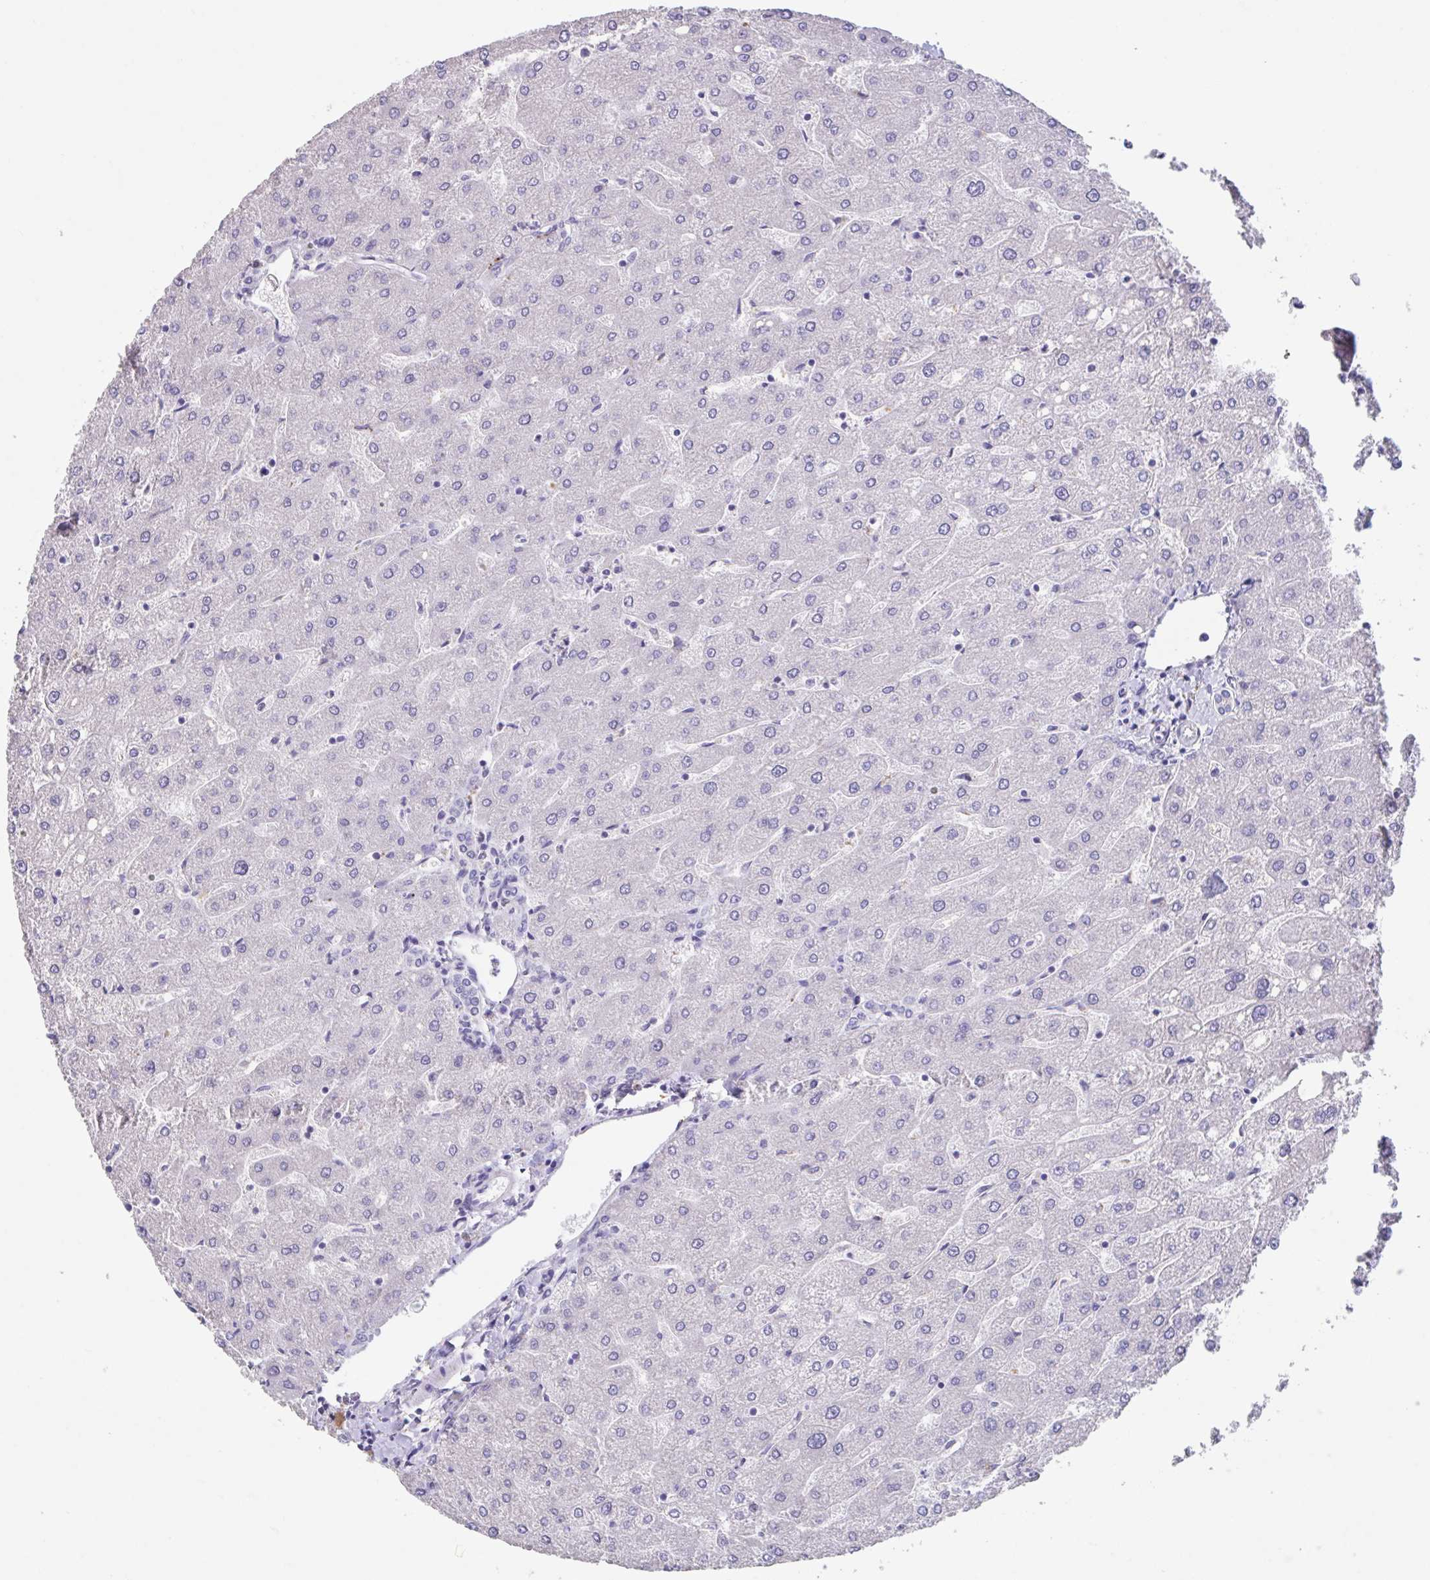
{"staining": {"intensity": "negative", "quantity": "none", "location": "none"}, "tissue": "liver", "cell_type": "Cholangiocytes", "image_type": "normal", "snomed": [{"axis": "morphology", "description": "Normal tissue, NOS"}, {"axis": "topography", "description": "Liver"}], "caption": "Cholangiocytes show no significant staining in benign liver. (Brightfield microscopy of DAB (3,3'-diaminobenzidine) immunohistochemistry at high magnification).", "gene": "GPR162", "patient": {"sex": "male", "age": 67}}